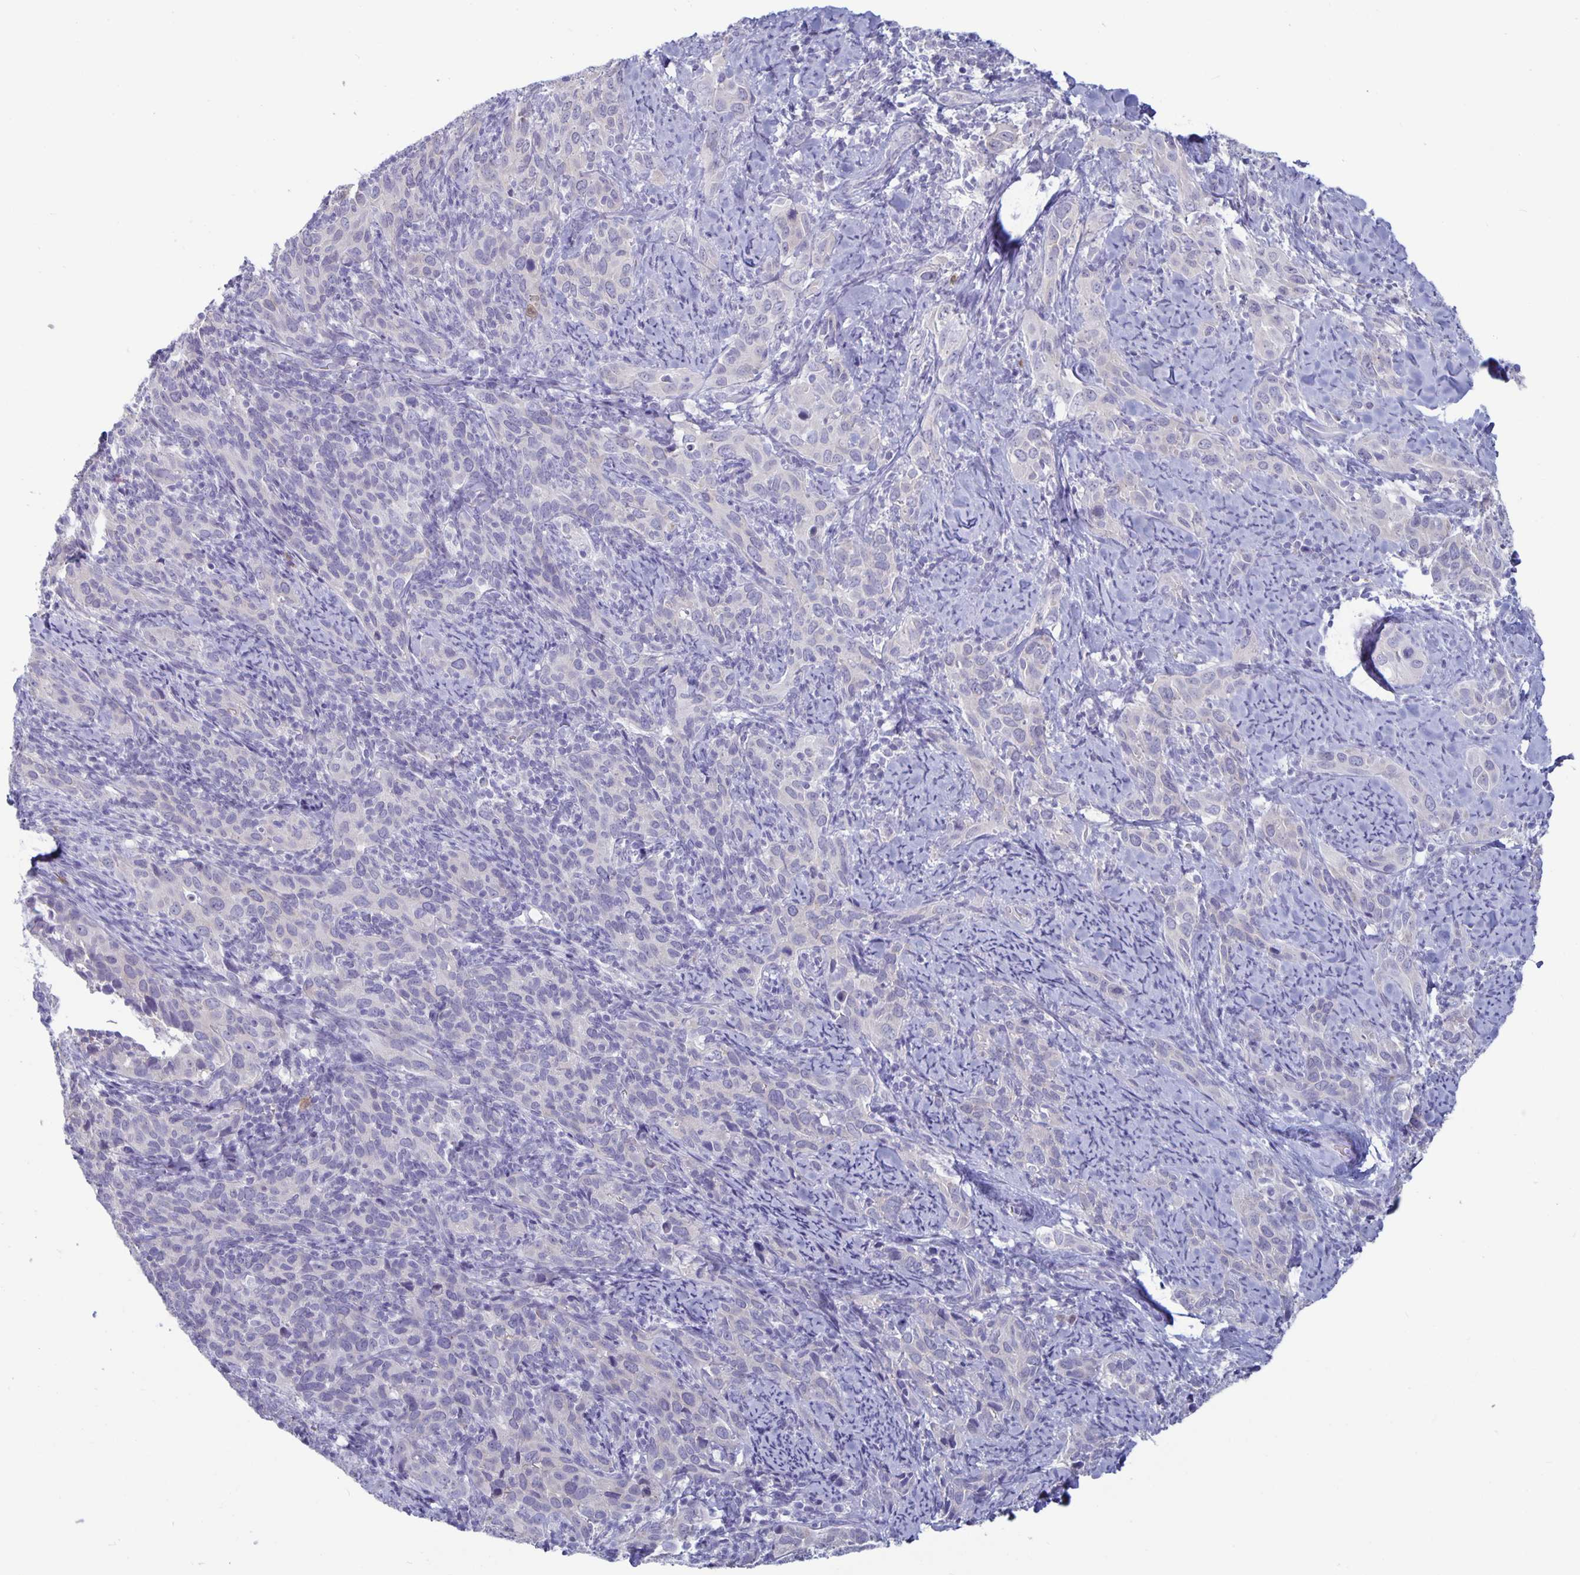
{"staining": {"intensity": "negative", "quantity": "none", "location": "none"}, "tissue": "cervical cancer", "cell_type": "Tumor cells", "image_type": "cancer", "snomed": [{"axis": "morphology", "description": "Squamous cell carcinoma, NOS"}, {"axis": "topography", "description": "Cervix"}], "caption": "DAB immunohistochemical staining of squamous cell carcinoma (cervical) exhibits no significant expression in tumor cells.", "gene": "PLCB3", "patient": {"sex": "female", "age": 51}}